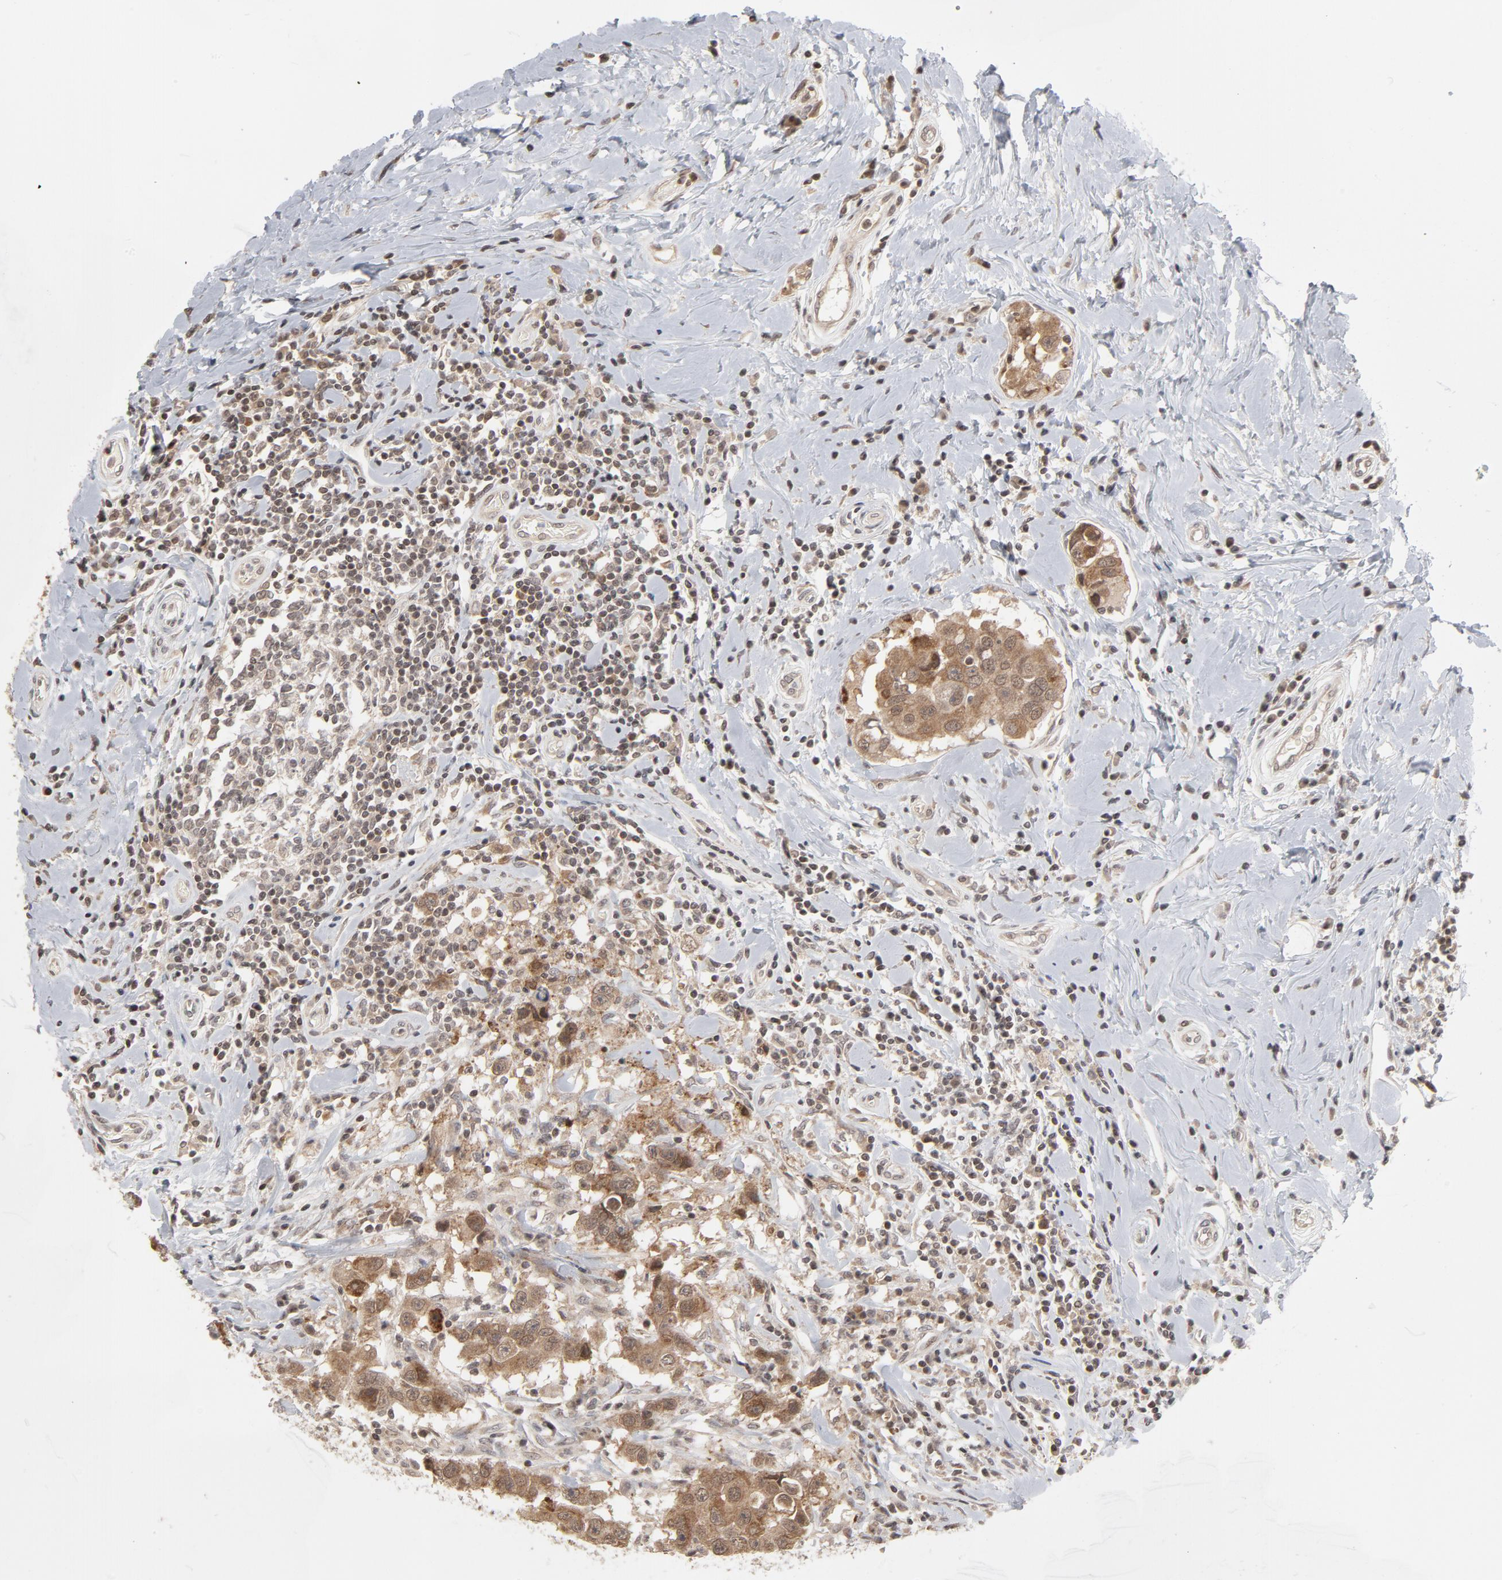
{"staining": {"intensity": "weak", "quantity": ">75%", "location": "cytoplasmic/membranous,nuclear"}, "tissue": "breast cancer", "cell_type": "Tumor cells", "image_type": "cancer", "snomed": [{"axis": "morphology", "description": "Duct carcinoma"}, {"axis": "topography", "description": "Breast"}], "caption": "Immunohistochemical staining of human breast cancer displays low levels of weak cytoplasmic/membranous and nuclear protein expression in about >75% of tumor cells. (Brightfield microscopy of DAB IHC at high magnification).", "gene": "ARIH1", "patient": {"sex": "female", "age": 27}}